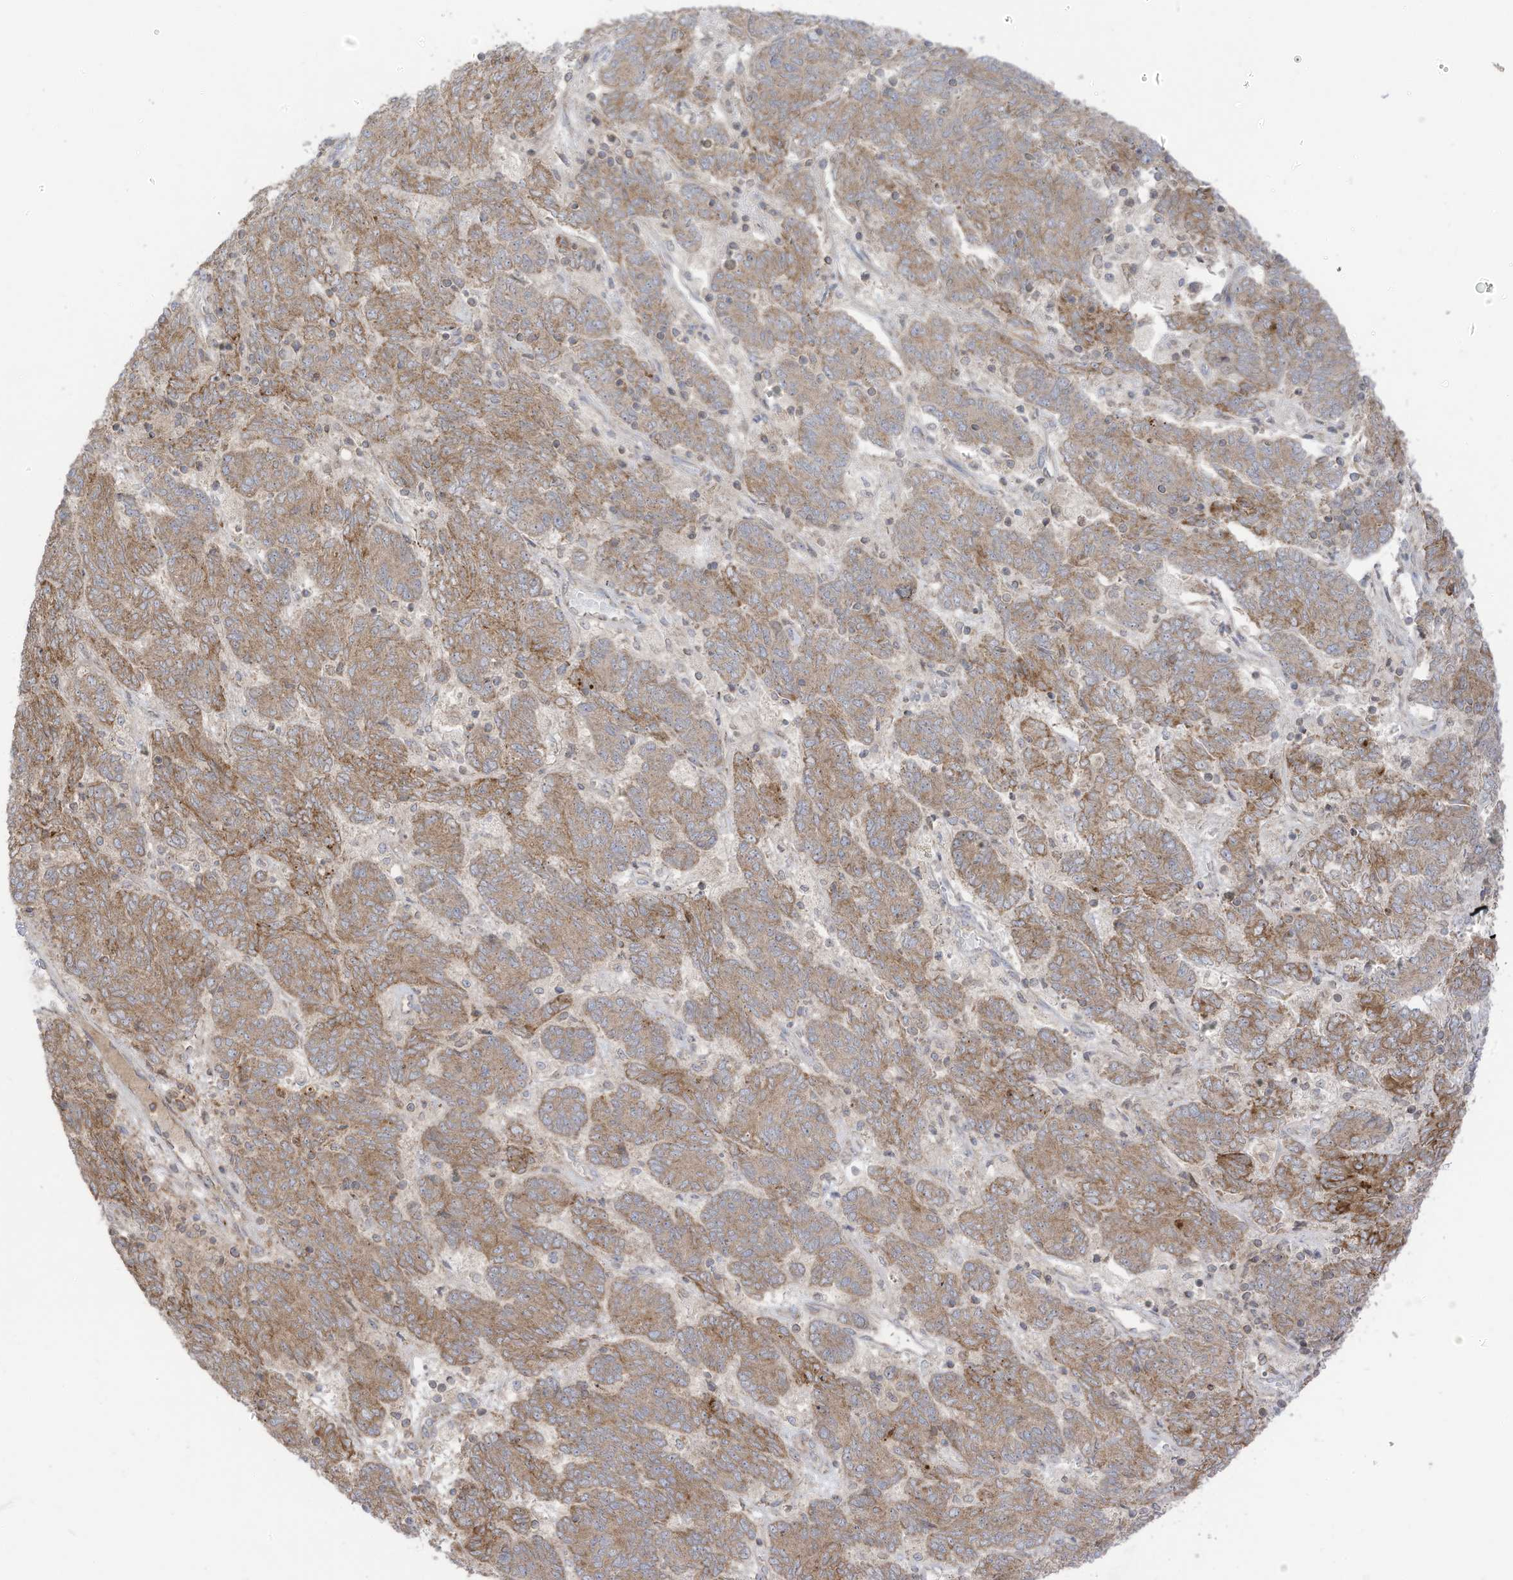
{"staining": {"intensity": "strong", "quantity": "25%-75%", "location": "cytoplasmic/membranous"}, "tissue": "endometrial cancer", "cell_type": "Tumor cells", "image_type": "cancer", "snomed": [{"axis": "morphology", "description": "Adenocarcinoma, NOS"}, {"axis": "topography", "description": "Endometrium"}], "caption": "Endometrial adenocarcinoma stained with a brown dye exhibits strong cytoplasmic/membranous positive expression in approximately 25%-75% of tumor cells.", "gene": "CGAS", "patient": {"sex": "female", "age": 80}}